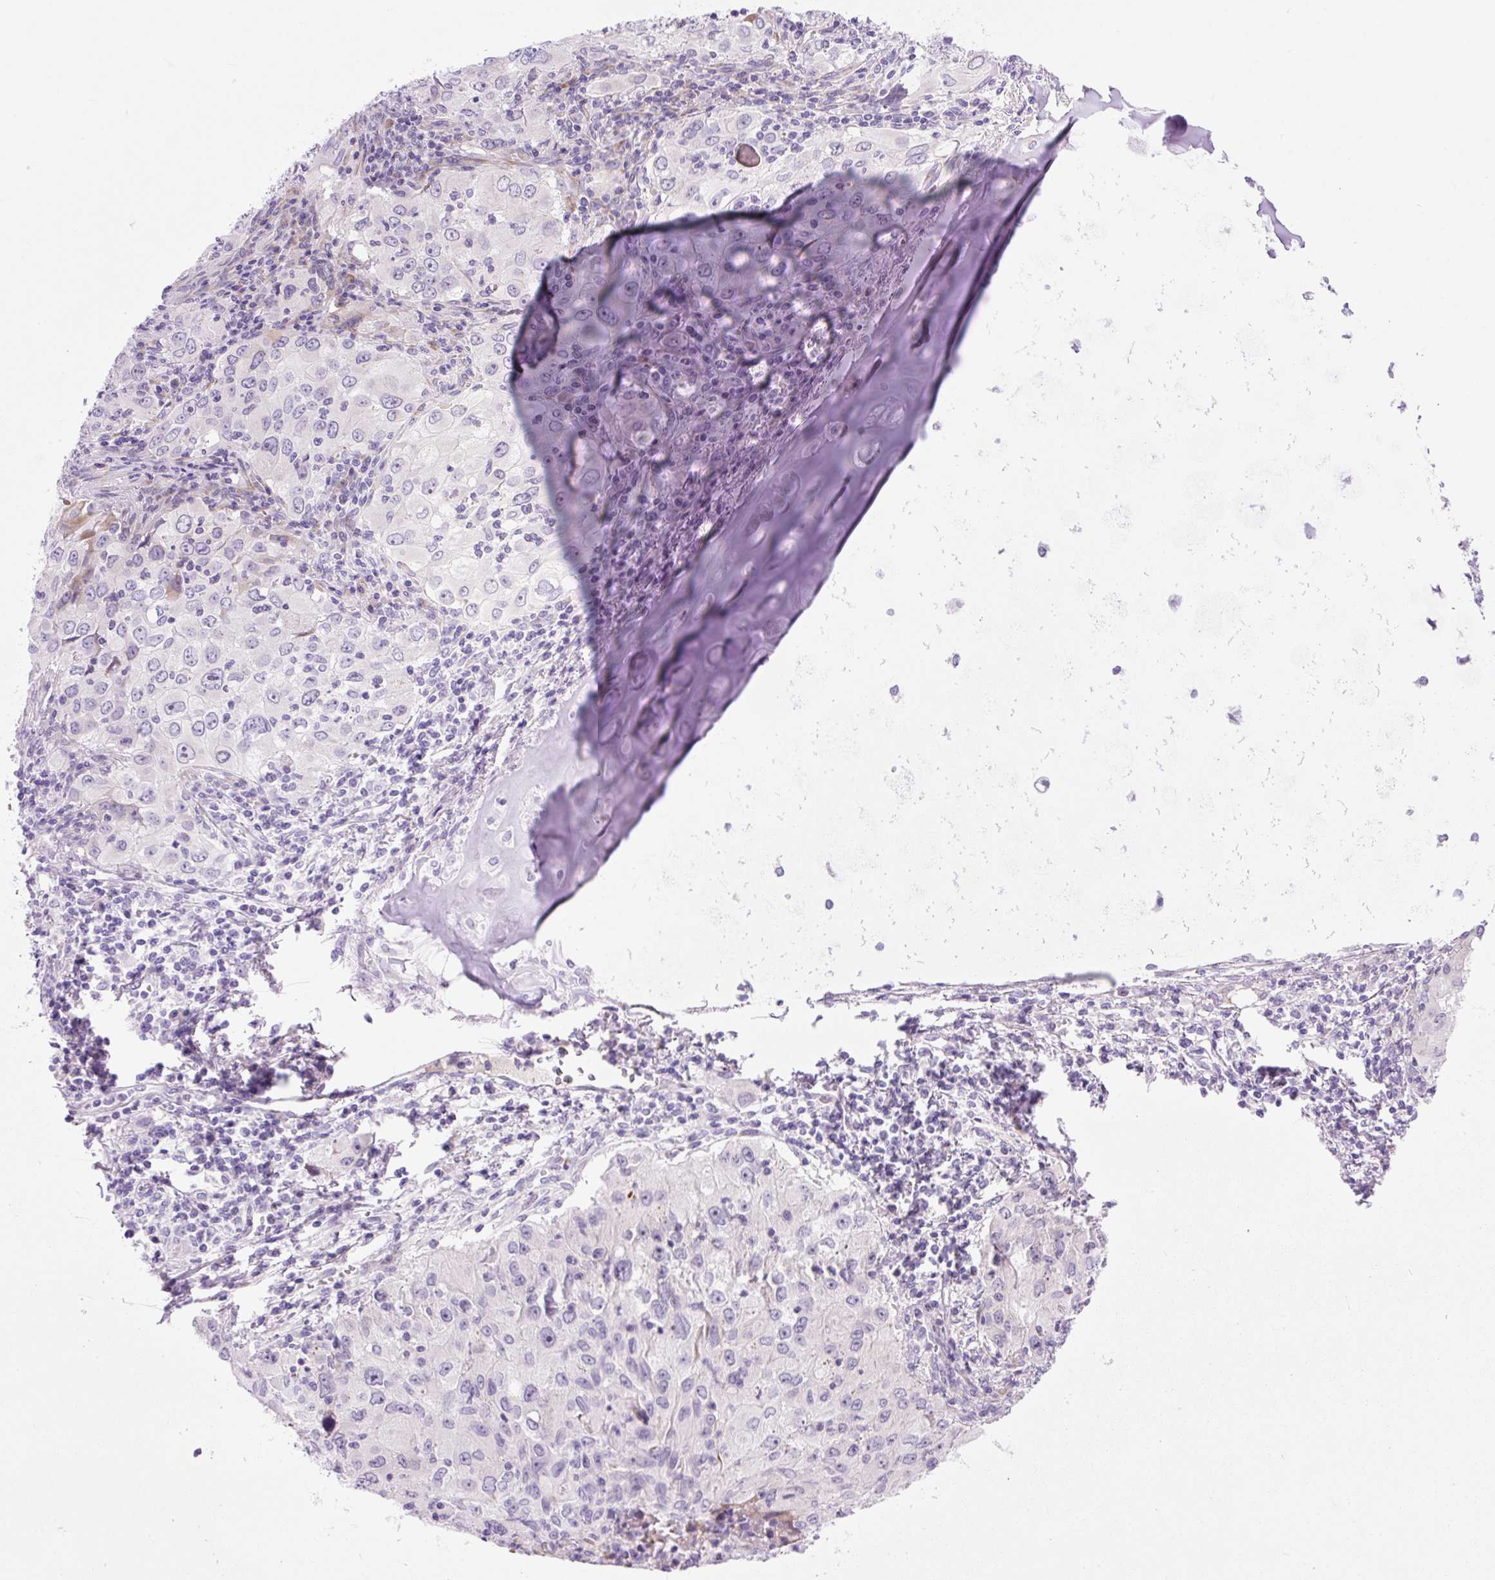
{"staining": {"intensity": "negative", "quantity": "none", "location": "none"}, "tissue": "lung cancer", "cell_type": "Tumor cells", "image_type": "cancer", "snomed": [{"axis": "morphology", "description": "Adenocarcinoma, NOS"}, {"axis": "morphology", "description": "Adenocarcinoma, metastatic, NOS"}, {"axis": "topography", "description": "Lymph node"}, {"axis": "topography", "description": "Lung"}], "caption": "Tumor cells are negative for protein expression in human adenocarcinoma (lung).", "gene": "ZNF121", "patient": {"sex": "female", "age": 42}}